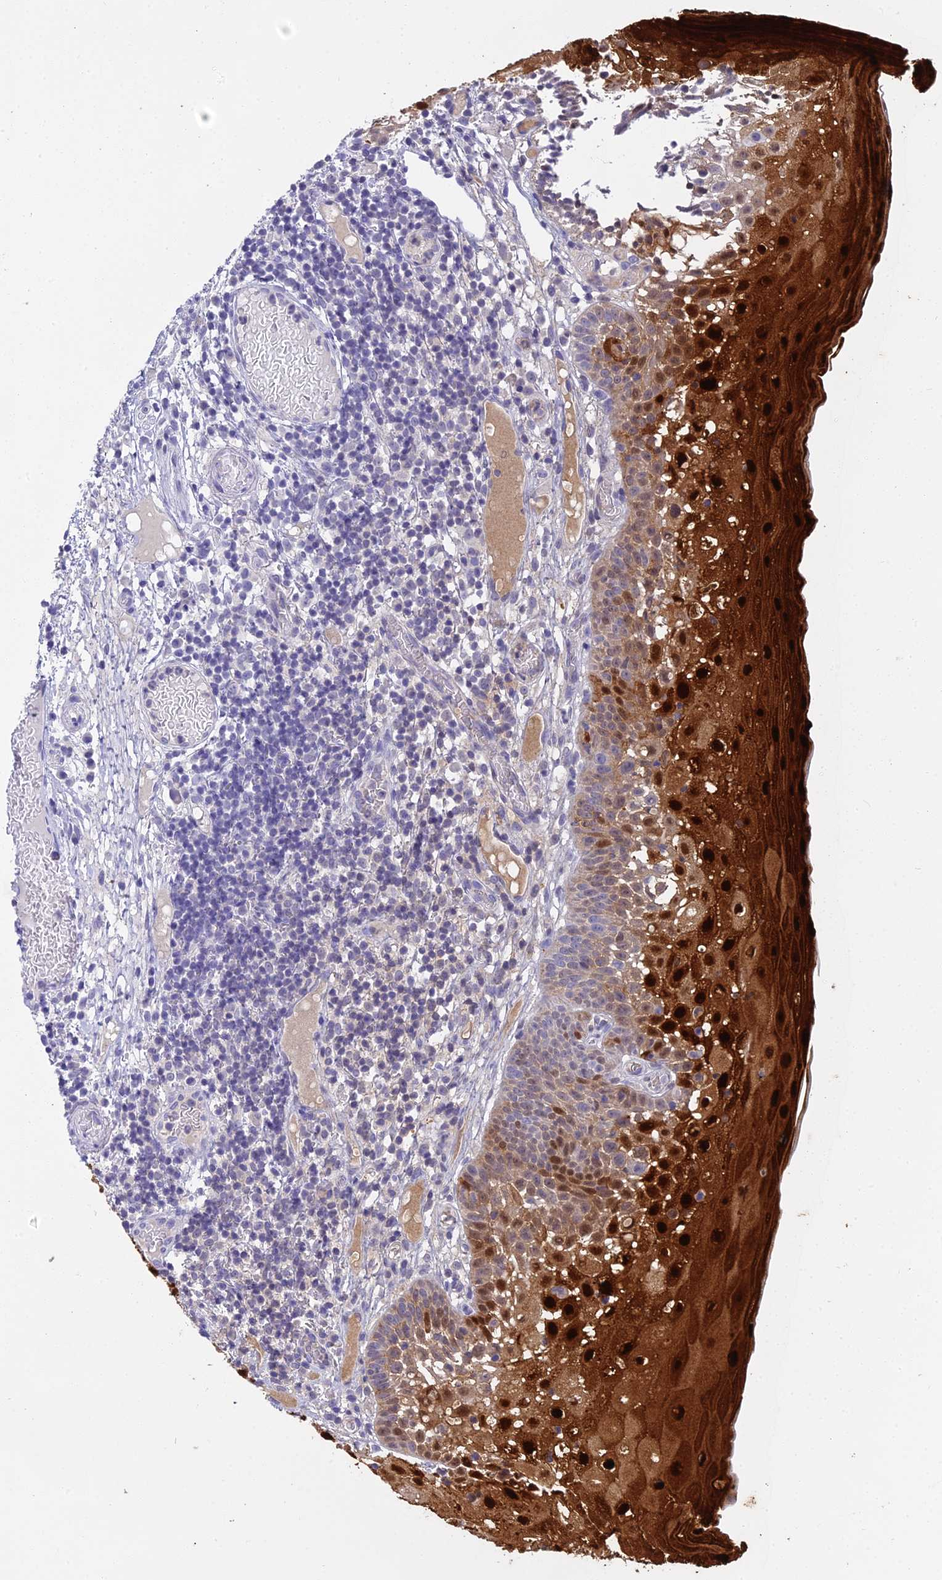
{"staining": {"intensity": "strong", "quantity": "<25%", "location": "cytoplasmic/membranous,nuclear"}, "tissue": "oral mucosa", "cell_type": "Squamous epithelial cells", "image_type": "normal", "snomed": [{"axis": "morphology", "description": "Normal tissue, NOS"}, {"axis": "topography", "description": "Oral tissue"}], "caption": "Immunohistochemical staining of normal oral mucosa shows <25% levels of strong cytoplasmic/membranous,nuclear protein staining in approximately <25% of squamous epithelial cells.", "gene": "S100A7", "patient": {"sex": "female", "age": 69}}